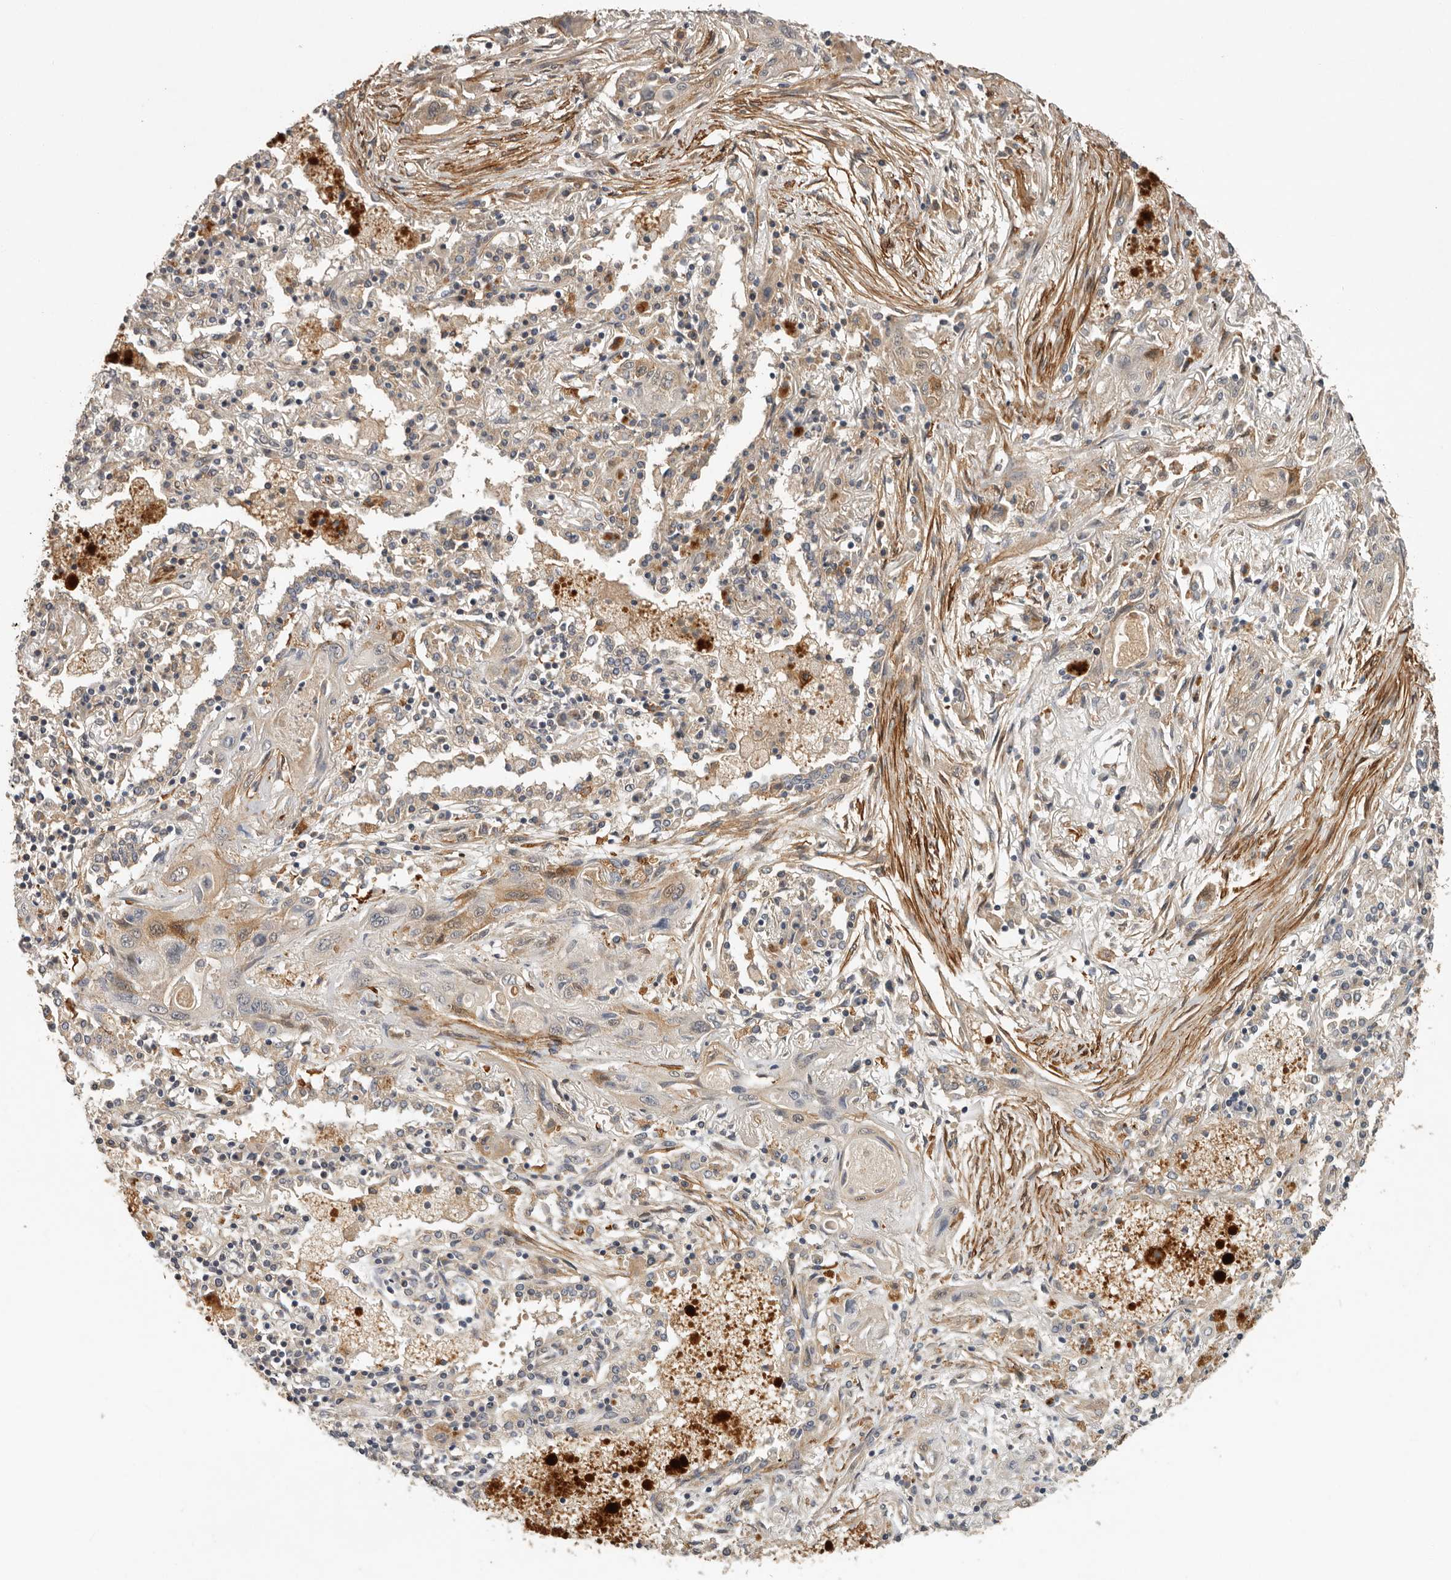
{"staining": {"intensity": "weak", "quantity": "25%-75%", "location": "cytoplasmic/membranous"}, "tissue": "lung cancer", "cell_type": "Tumor cells", "image_type": "cancer", "snomed": [{"axis": "morphology", "description": "Squamous cell carcinoma, NOS"}, {"axis": "topography", "description": "Lung"}], "caption": "Tumor cells demonstrate low levels of weak cytoplasmic/membranous expression in approximately 25%-75% of cells in squamous cell carcinoma (lung). The staining was performed using DAB (3,3'-diaminobenzidine), with brown indicating positive protein expression. Nuclei are stained blue with hematoxylin.", "gene": "RNF157", "patient": {"sex": "female", "age": 47}}